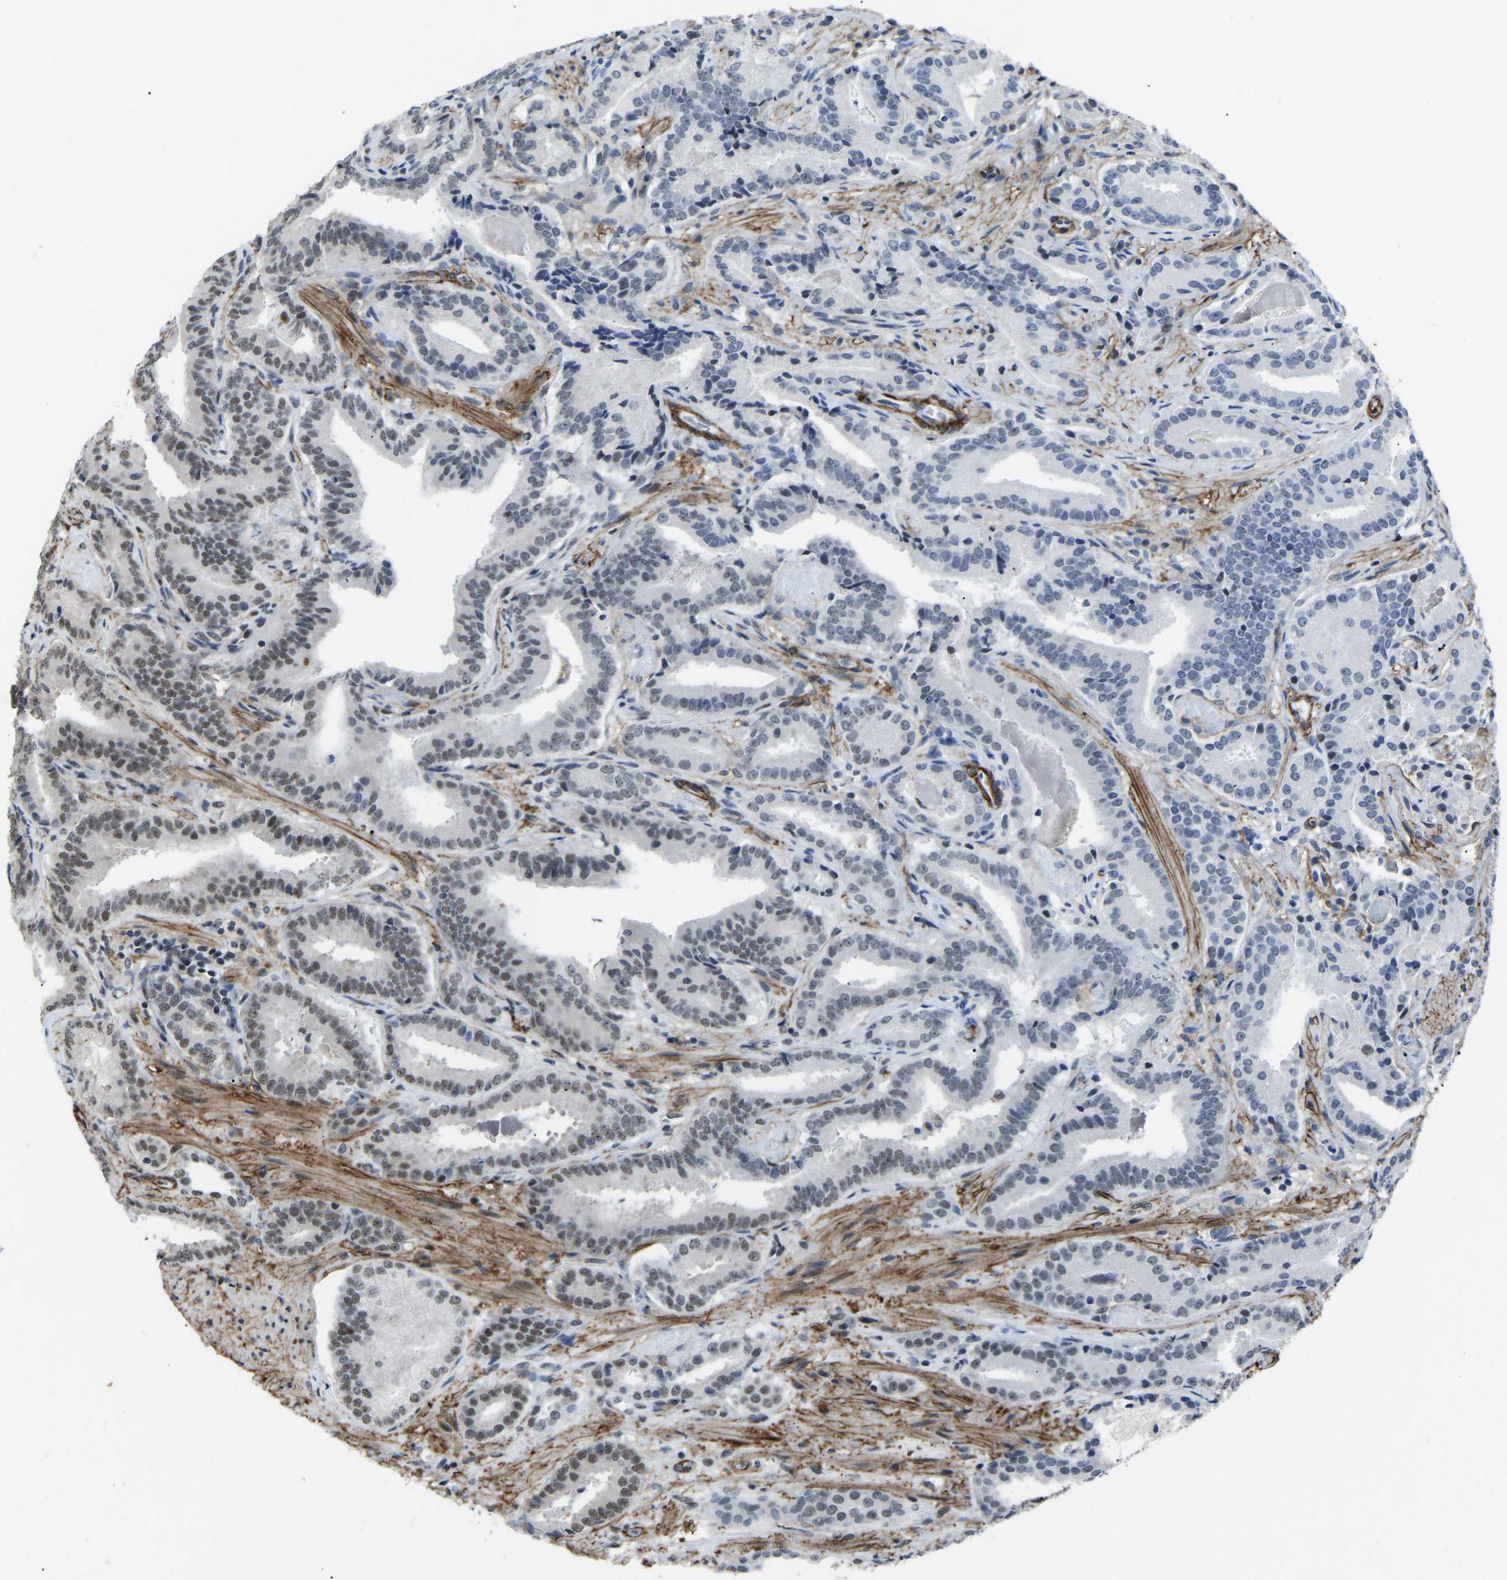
{"staining": {"intensity": "moderate", "quantity": "<25%", "location": "nuclear"}, "tissue": "prostate cancer", "cell_type": "Tumor cells", "image_type": "cancer", "snomed": [{"axis": "morphology", "description": "Adenocarcinoma, Low grade"}, {"axis": "topography", "description": "Prostate"}], "caption": "Protein expression analysis of prostate cancer displays moderate nuclear staining in approximately <25% of tumor cells.", "gene": "DDX5", "patient": {"sex": "male", "age": 51}}